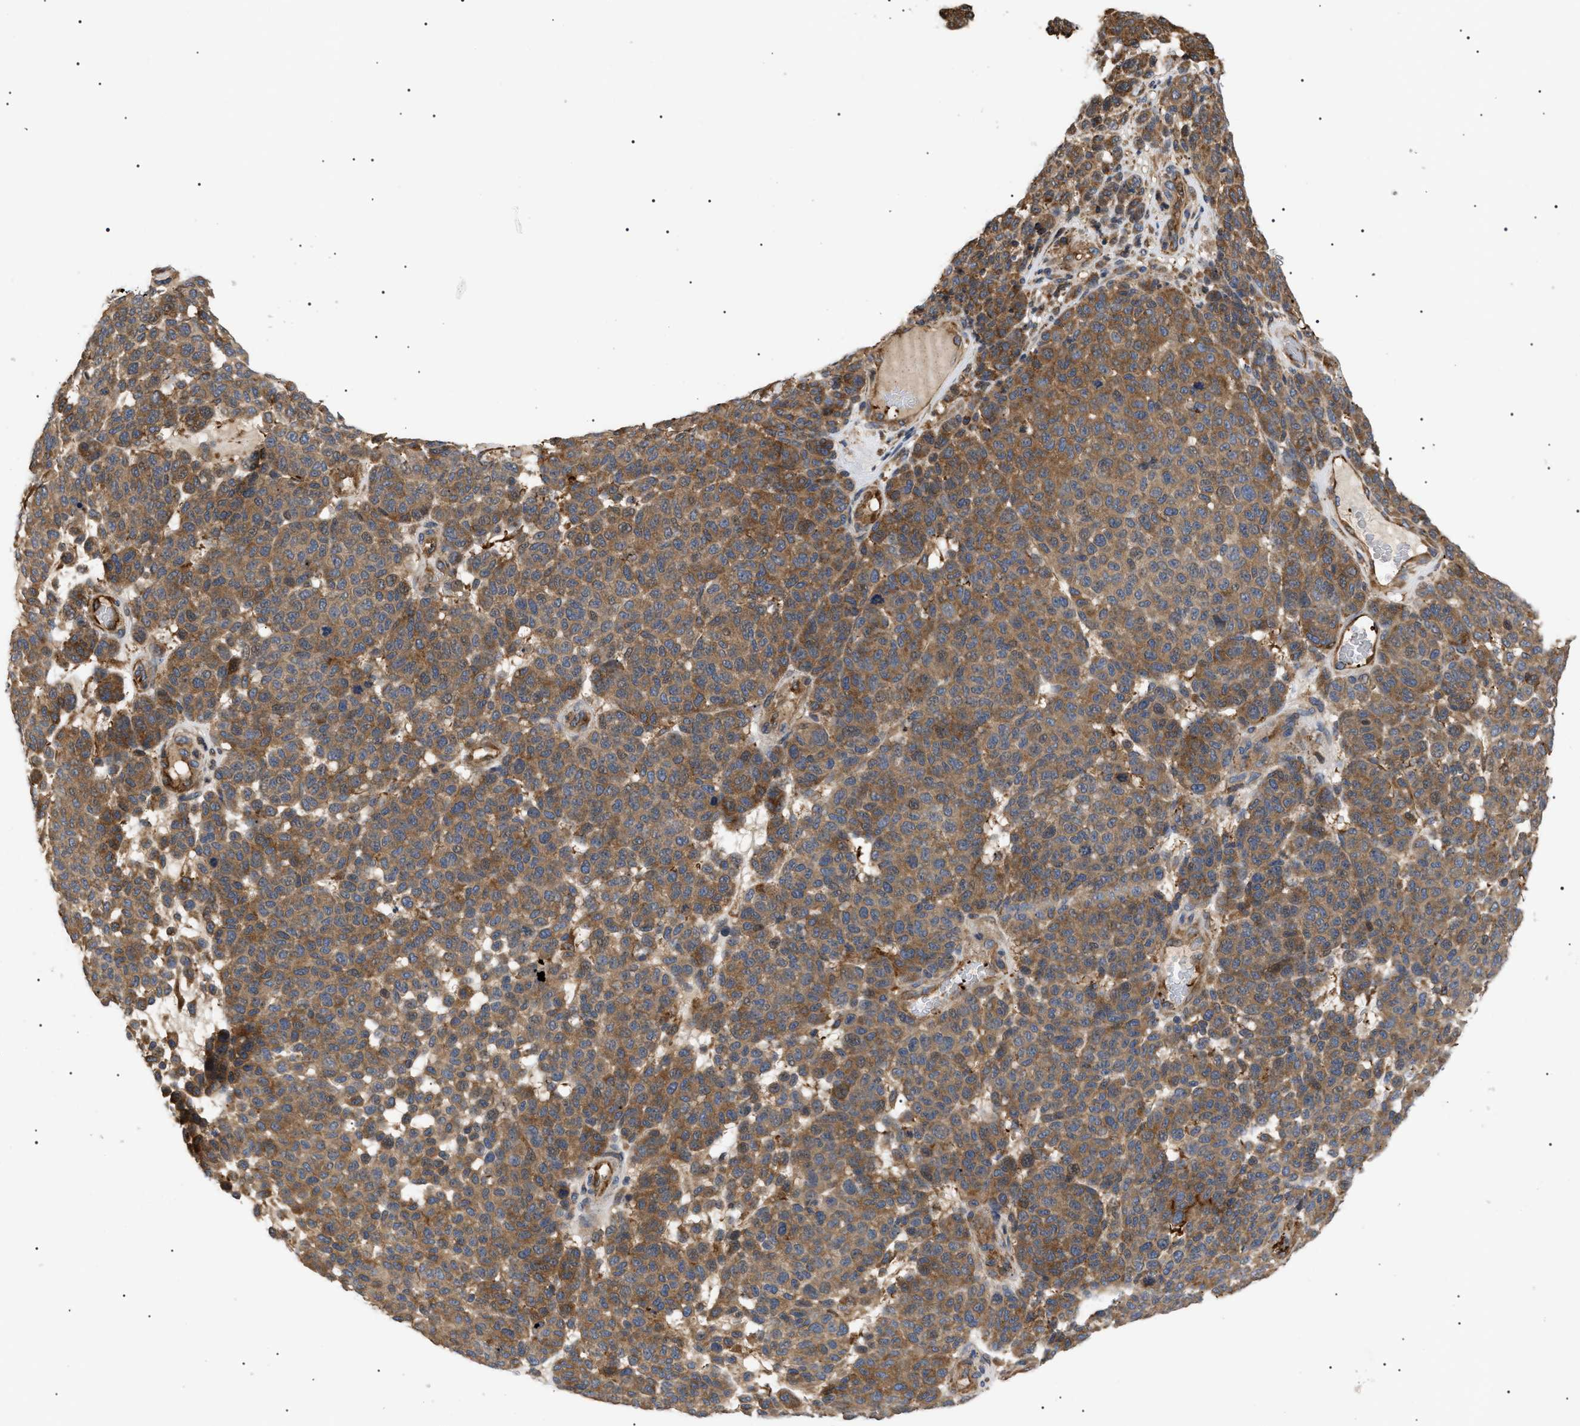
{"staining": {"intensity": "moderate", "quantity": ">75%", "location": "cytoplasmic/membranous"}, "tissue": "melanoma", "cell_type": "Tumor cells", "image_type": "cancer", "snomed": [{"axis": "morphology", "description": "Malignant melanoma, NOS"}, {"axis": "topography", "description": "Skin"}], "caption": "Protein staining of melanoma tissue shows moderate cytoplasmic/membranous expression in approximately >75% of tumor cells. (brown staining indicates protein expression, while blue staining denotes nuclei).", "gene": "TMTC4", "patient": {"sex": "male", "age": 59}}